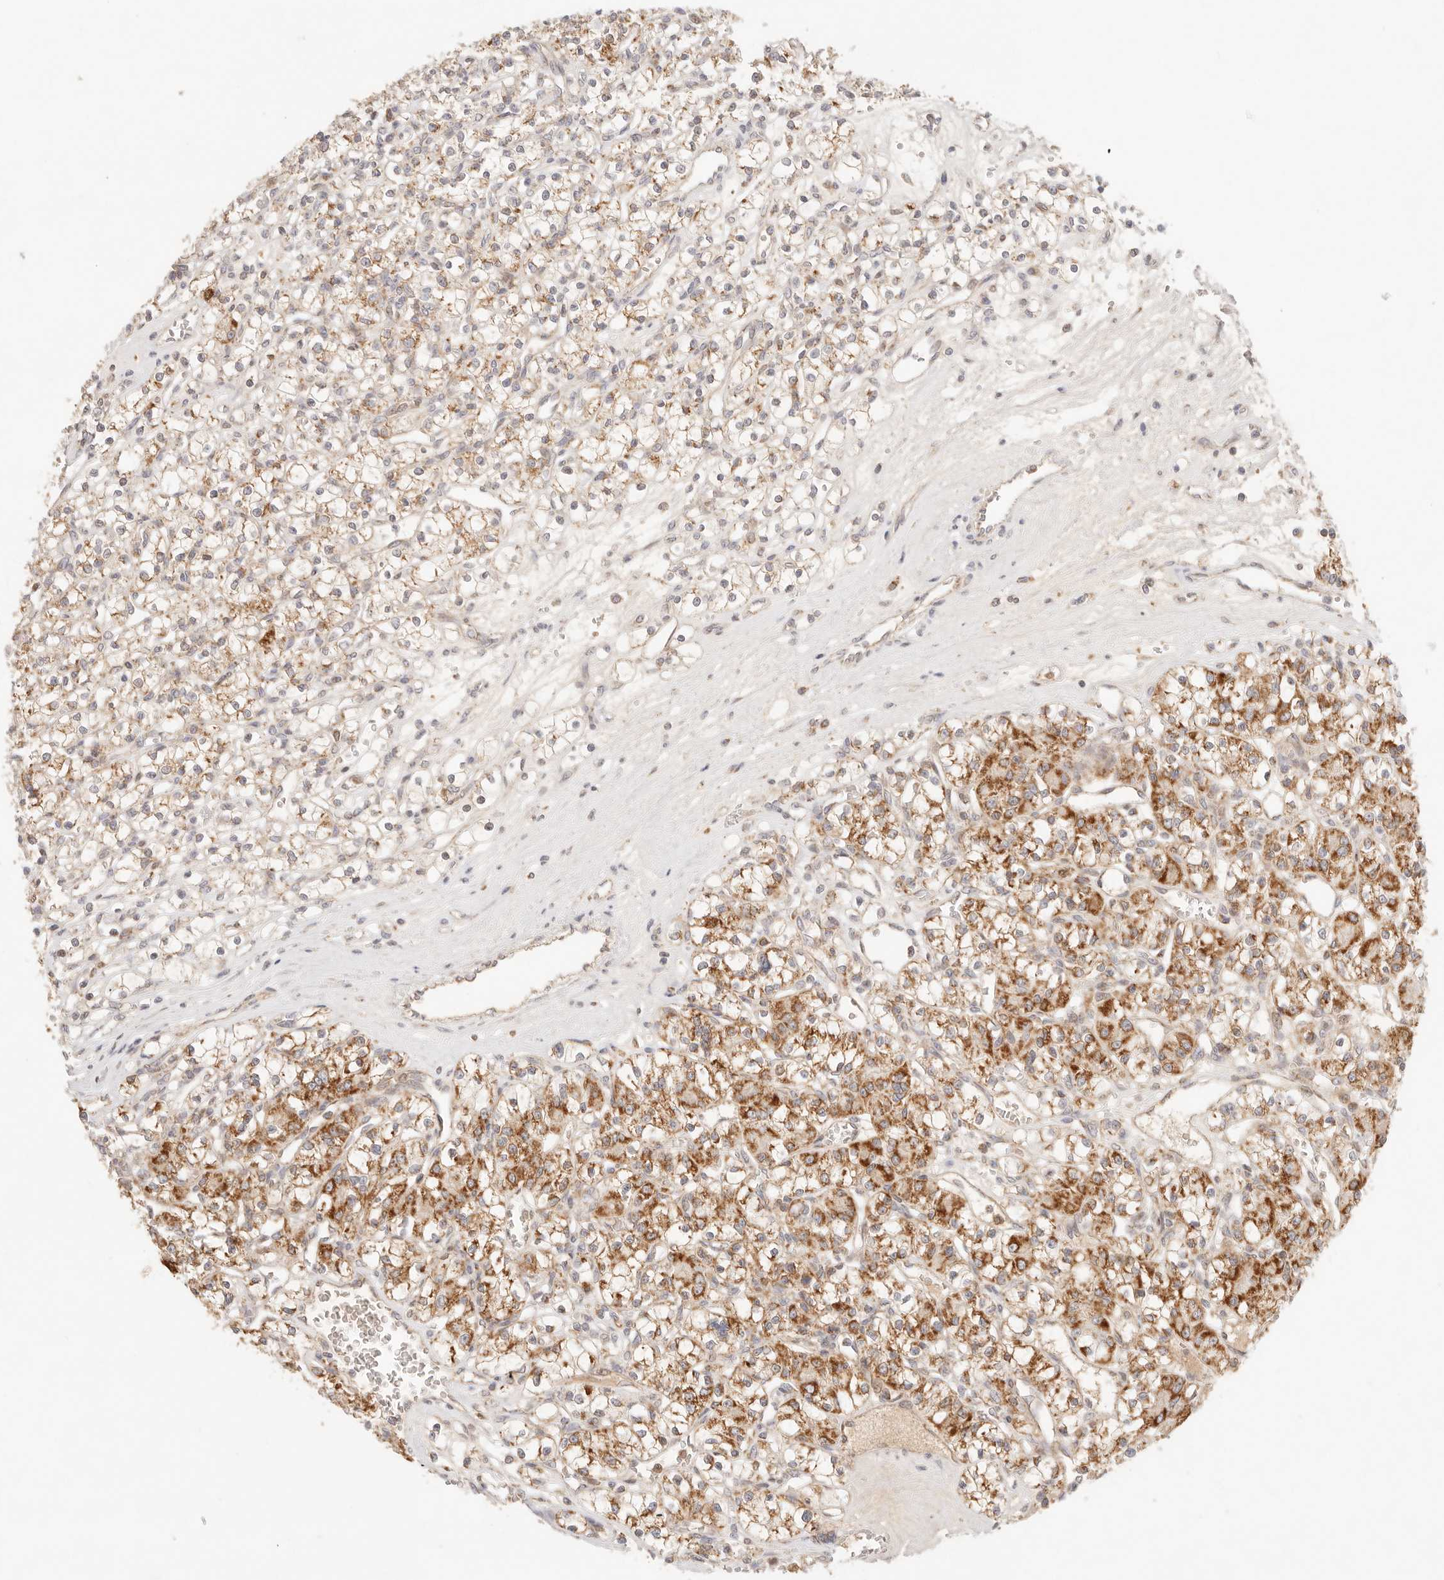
{"staining": {"intensity": "strong", "quantity": "25%-75%", "location": "cytoplasmic/membranous"}, "tissue": "renal cancer", "cell_type": "Tumor cells", "image_type": "cancer", "snomed": [{"axis": "morphology", "description": "Adenocarcinoma, NOS"}, {"axis": "topography", "description": "Kidney"}], "caption": "Tumor cells show strong cytoplasmic/membranous staining in about 25%-75% of cells in renal adenocarcinoma. (Stains: DAB in brown, nuclei in blue, Microscopy: brightfield microscopy at high magnification).", "gene": "COA6", "patient": {"sex": "female", "age": 59}}